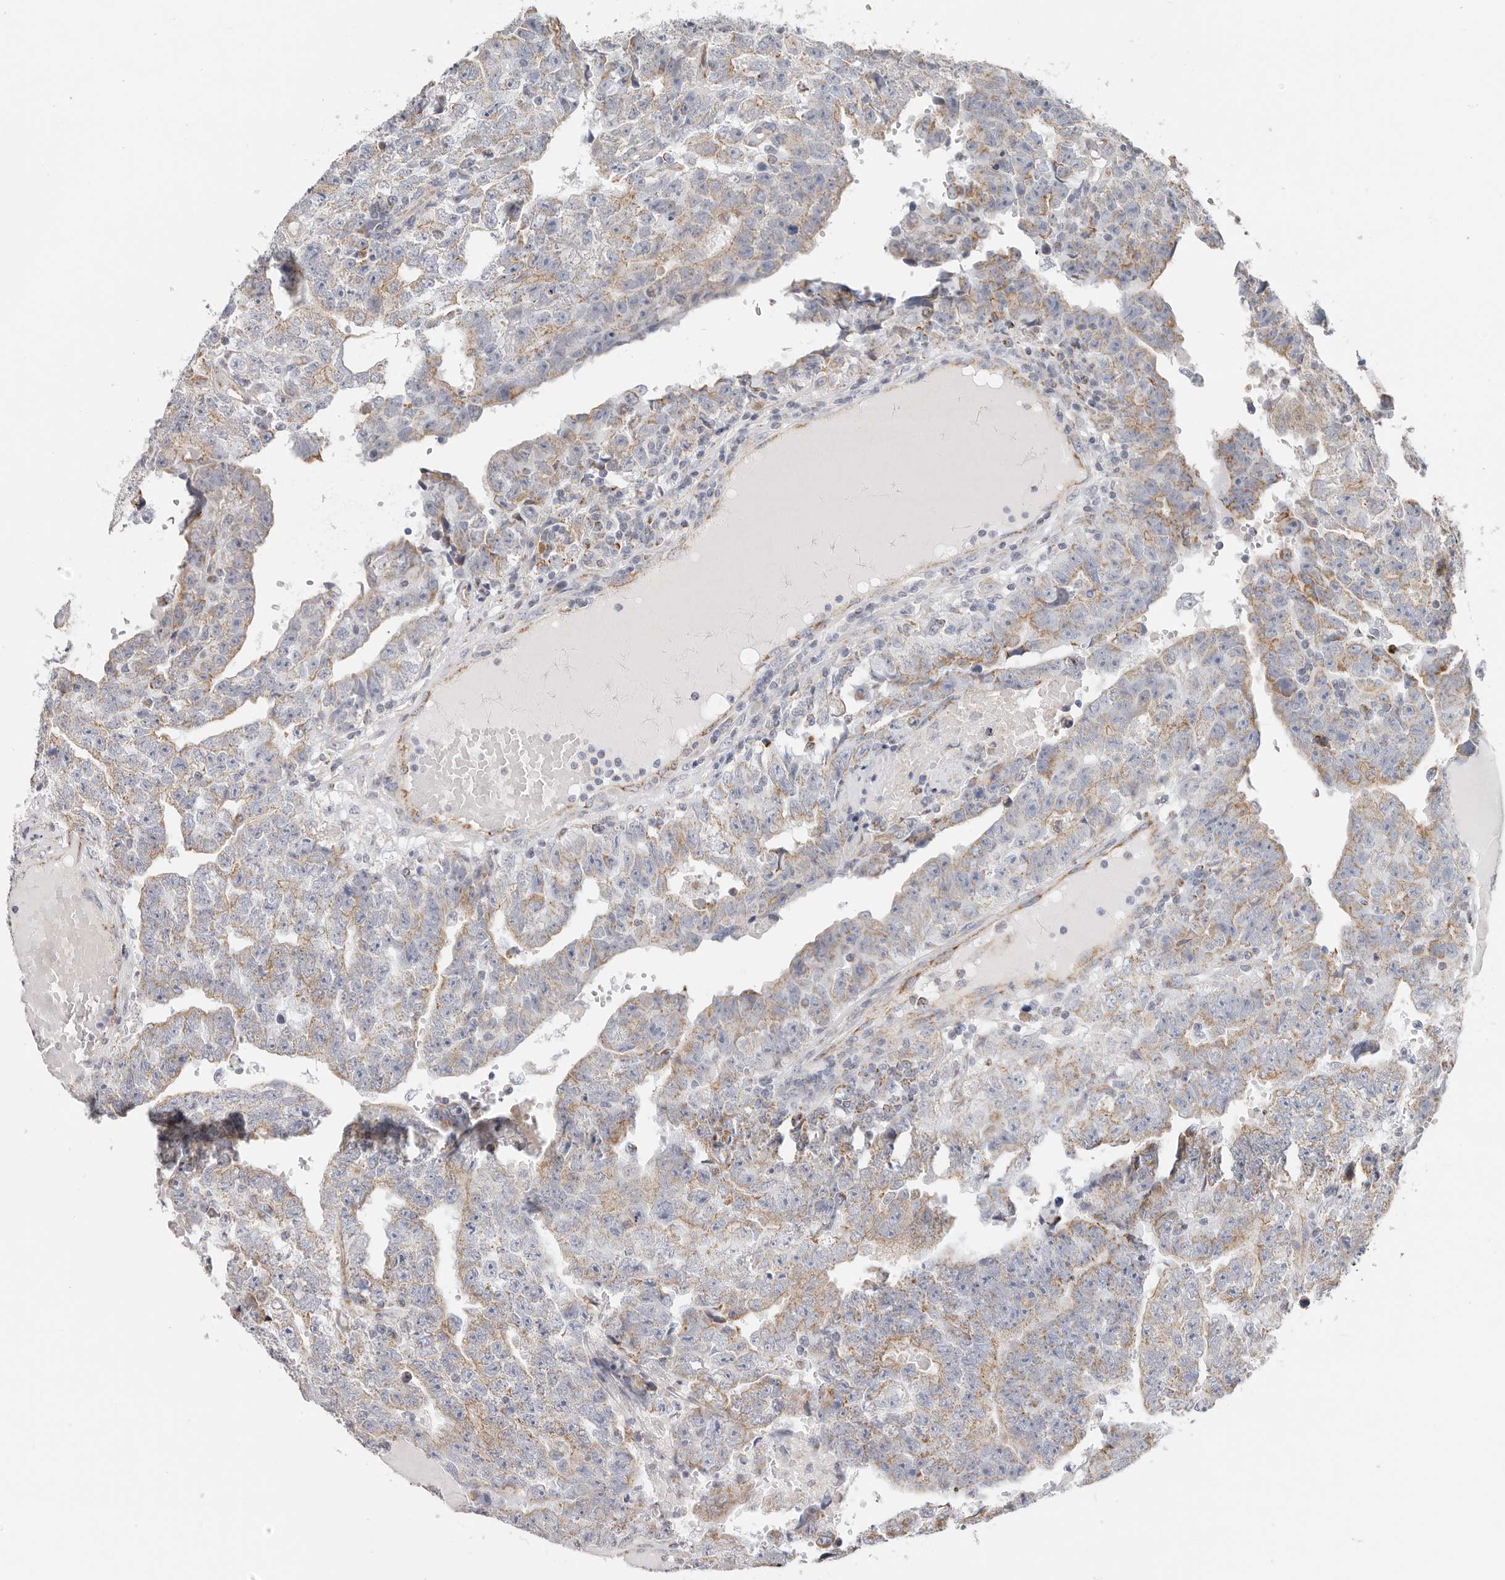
{"staining": {"intensity": "weak", "quantity": "25%-75%", "location": "cytoplasmic/membranous"}, "tissue": "testis cancer", "cell_type": "Tumor cells", "image_type": "cancer", "snomed": [{"axis": "morphology", "description": "Carcinoma, Embryonal, NOS"}, {"axis": "topography", "description": "Testis"}], "caption": "The photomicrograph exhibits immunohistochemical staining of testis cancer (embryonal carcinoma). There is weak cytoplasmic/membranous positivity is identified in about 25%-75% of tumor cells.", "gene": "AFDN", "patient": {"sex": "male", "age": 25}}